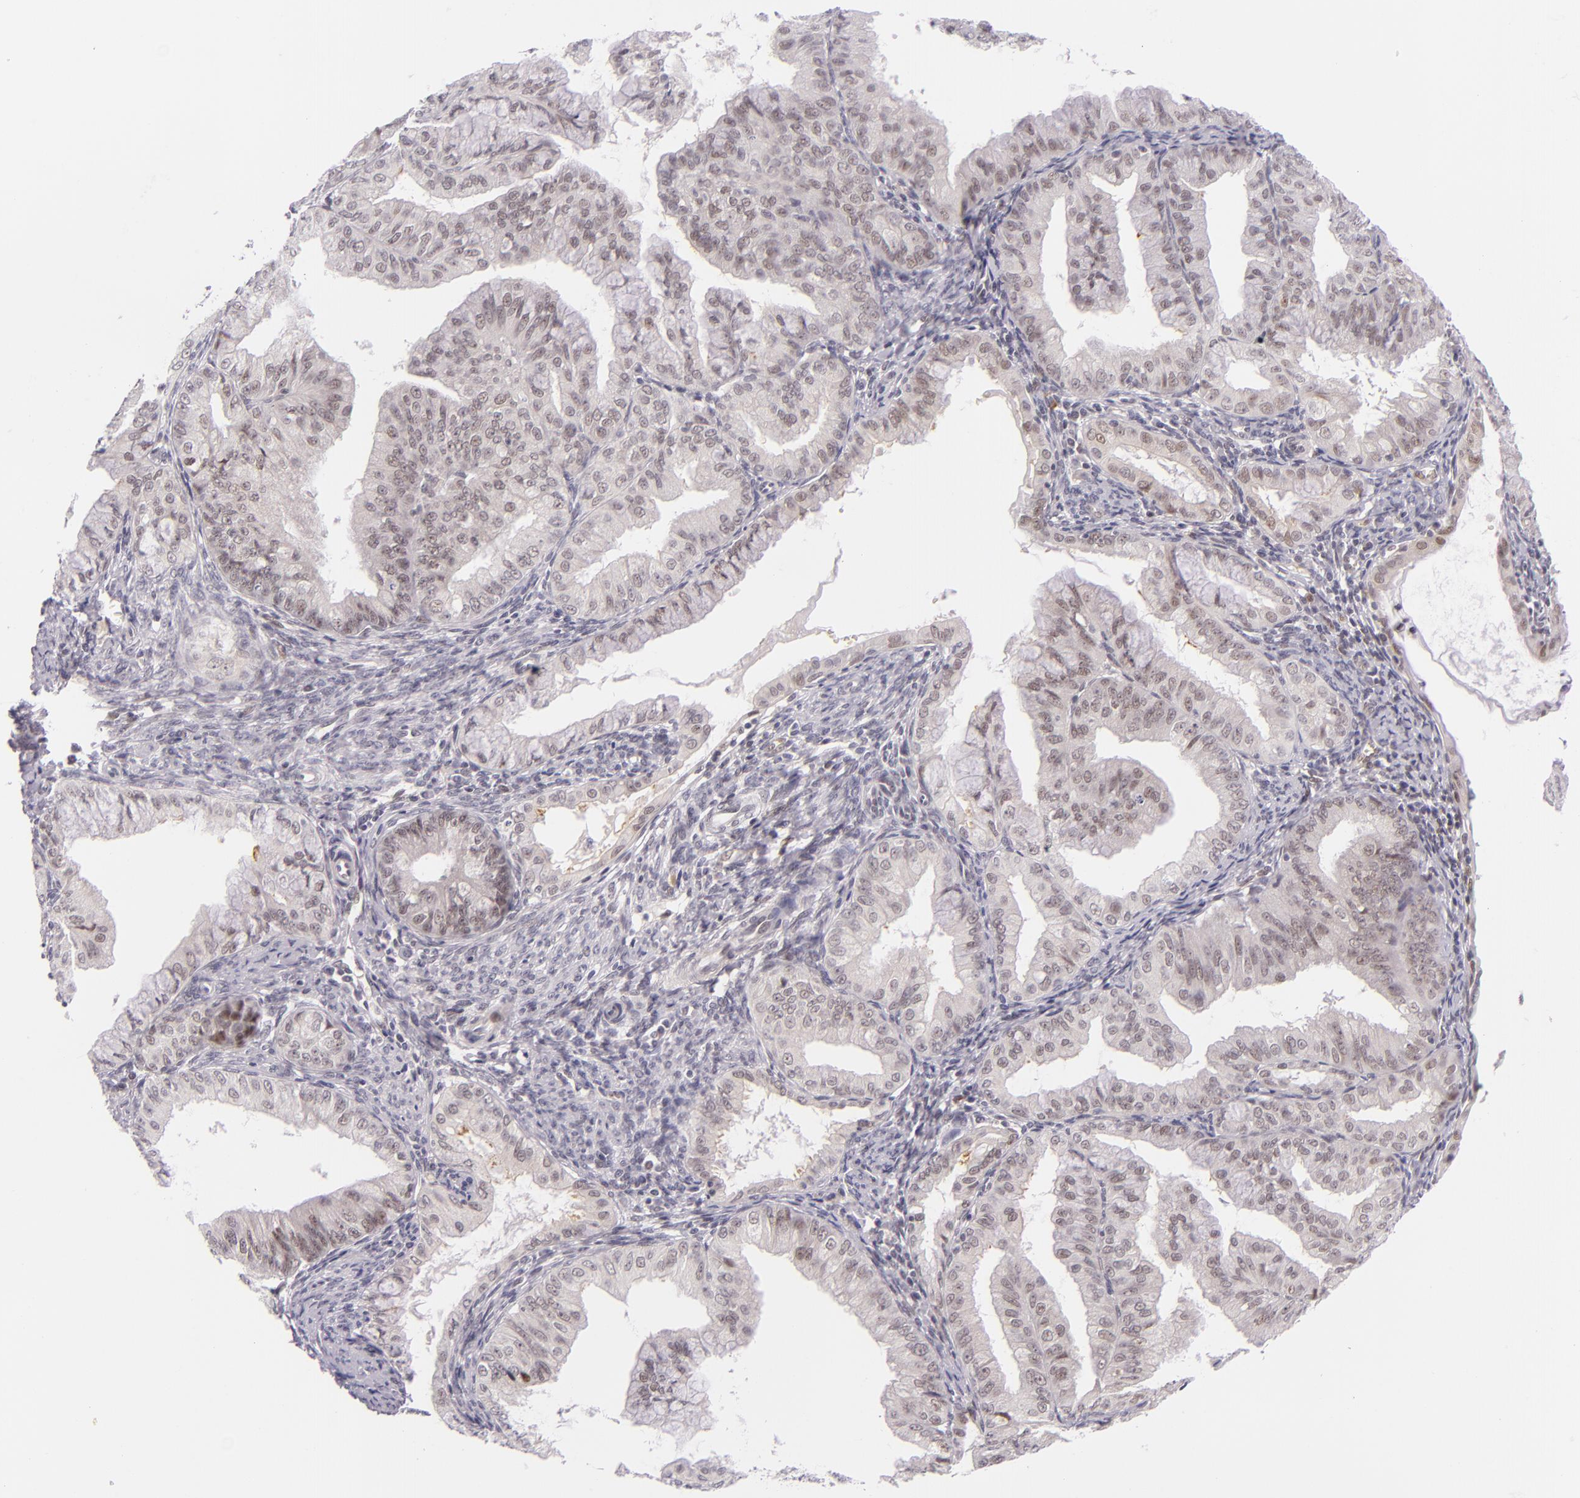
{"staining": {"intensity": "negative", "quantity": "none", "location": "none"}, "tissue": "endometrial cancer", "cell_type": "Tumor cells", "image_type": "cancer", "snomed": [{"axis": "morphology", "description": "Adenocarcinoma, NOS"}, {"axis": "topography", "description": "Endometrium"}], "caption": "Immunohistochemical staining of adenocarcinoma (endometrial) shows no significant positivity in tumor cells. The staining is performed using DAB brown chromogen with nuclei counter-stained in using hematoxylin.", "gene": "BCL3", "patient": {"sex": "female", "age": 76}}